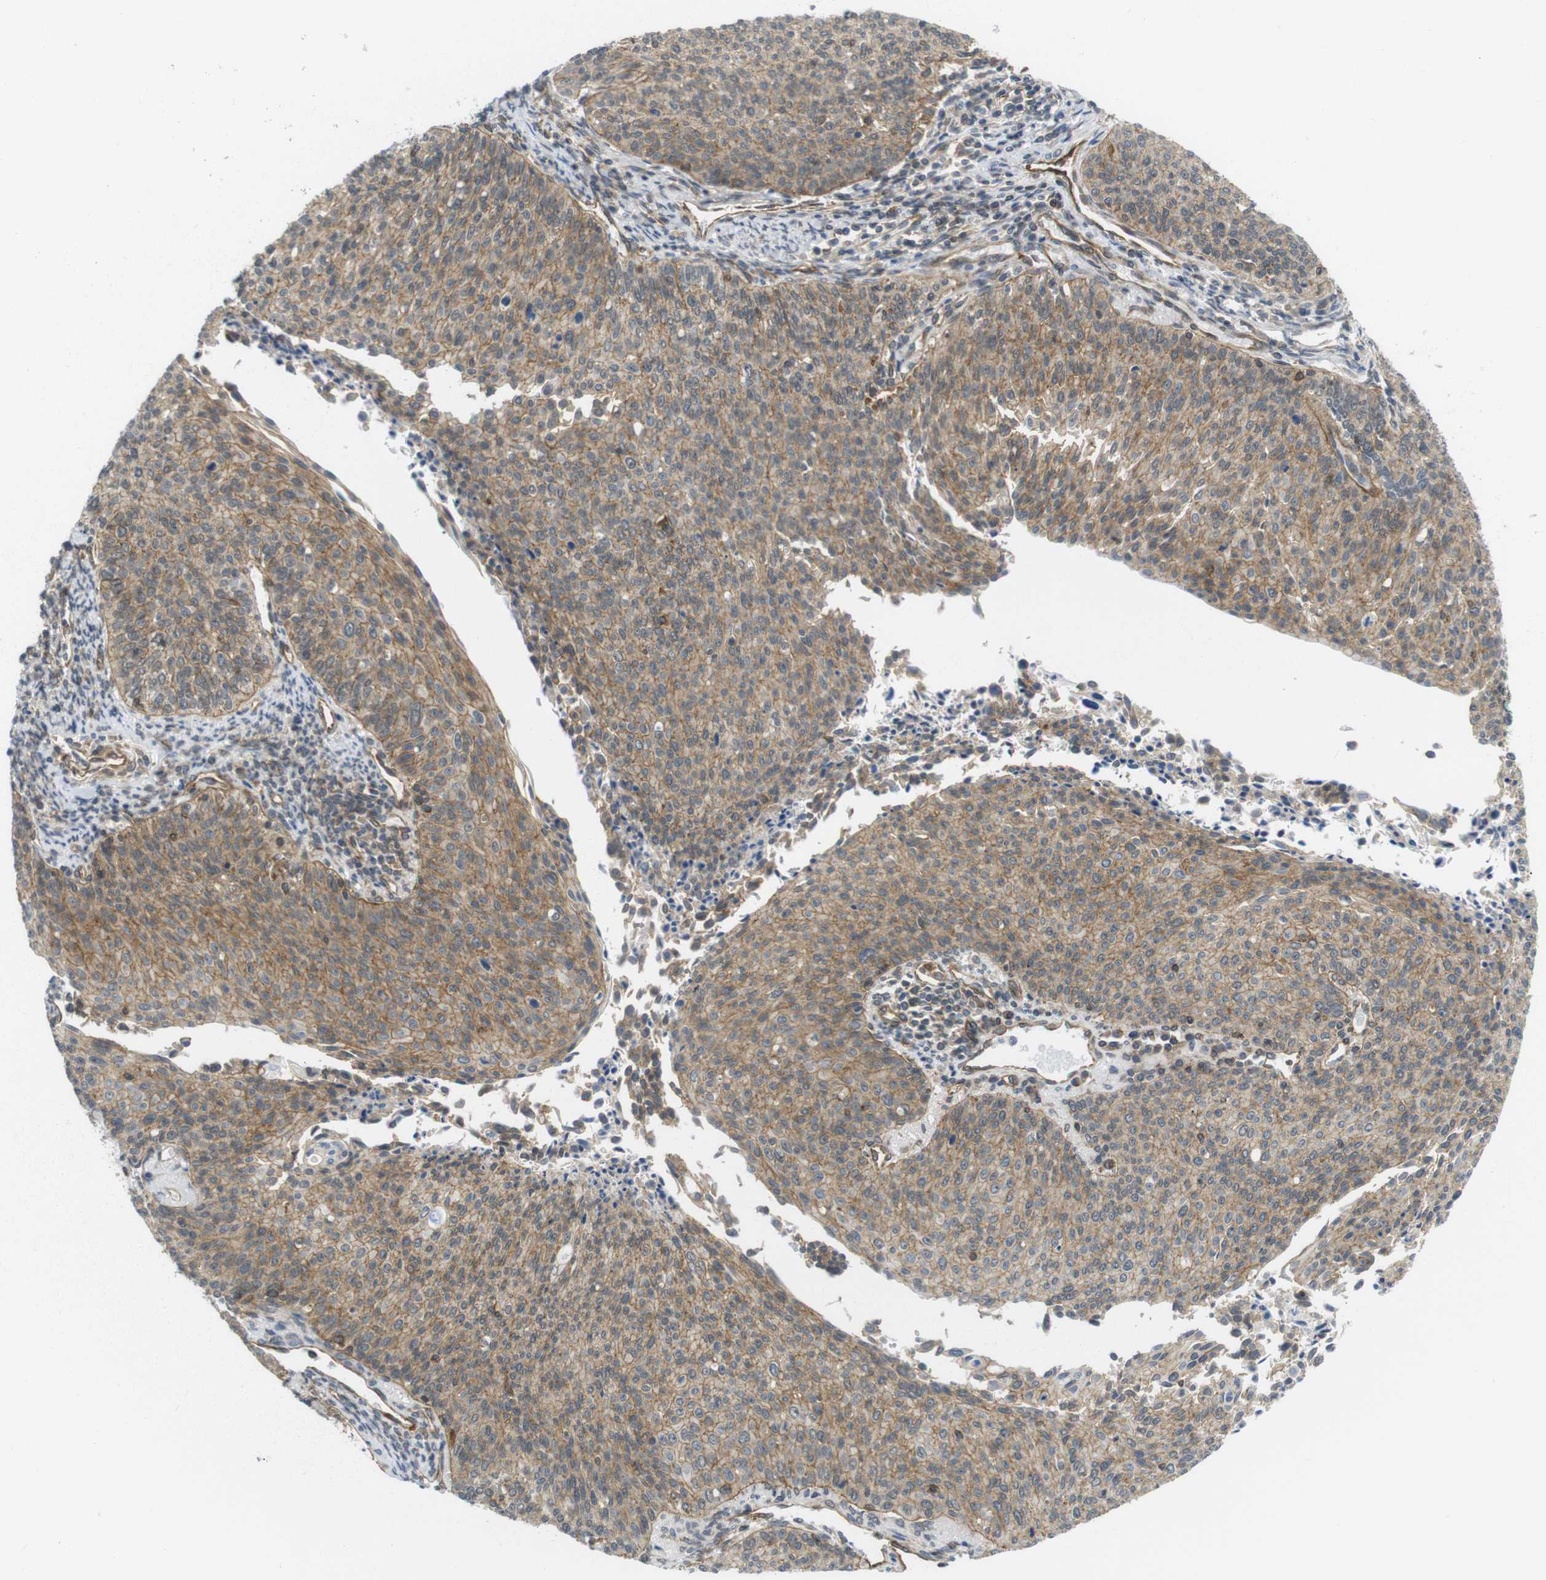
{"staining": {"intensity": "moderate", "quantity": ">75%", "location": "cytoplasmic/membranous"}, "tissue": "cervical cancer", "cell_type": "Tumor cells", "image_type": "cancer", "snomed": [{"axis": "morphology", "description": "Squamous cell carcinoma, NOS"}, {"axis": "topography", "description": "Cervix"}], "caption": "Protein expression analysis of cervical squamous cell carcinoma reveals moderate cytoplasmic/membranous positivity in about >75% of tumor cells.", "gene": "ZDHHC5", "patient": {"sex": "female", "age": 55}}